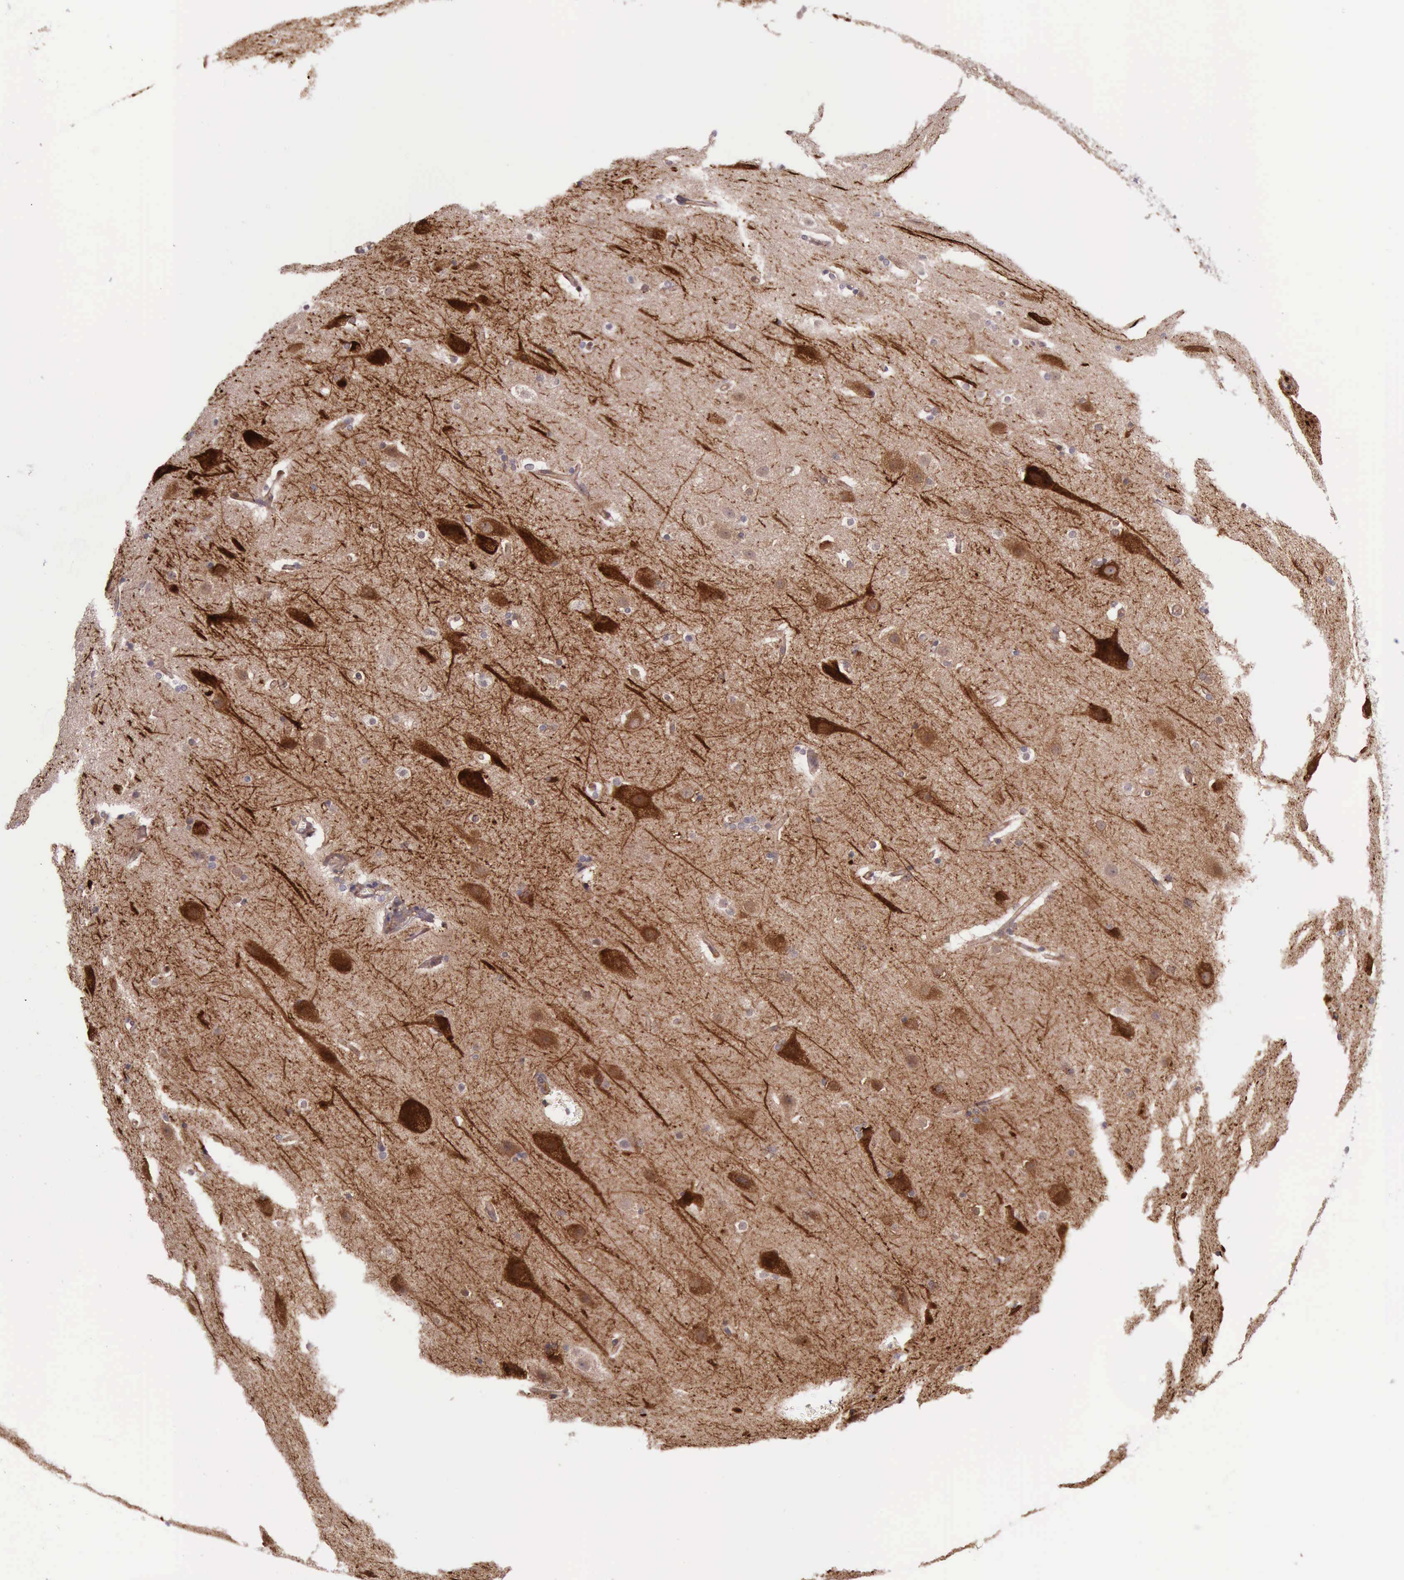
{"staining": {"intensity": "moderate", "quantity": ">75%", "location": "cytoplasmic/membranous"}, "tissue": "cerebral cortex", "cell_type": "Endothelial cells", "image_type": "normal", "snomed": [{"axis": "morphology", "description": "Normal tissue, NOS"}, {"axis": "topography", "description": "Cerebral cortex"}, {"axis": "topography", "description": "Hippocampus"}], "caption": "Brown immunohistochemical staining in normal cerebral cortex shows moderate cytoplasmic/membranous expression in about >75% of endothelial cells.", "gene": "PRICKLE3", "patient": {"sex": "female", "age": 19}}